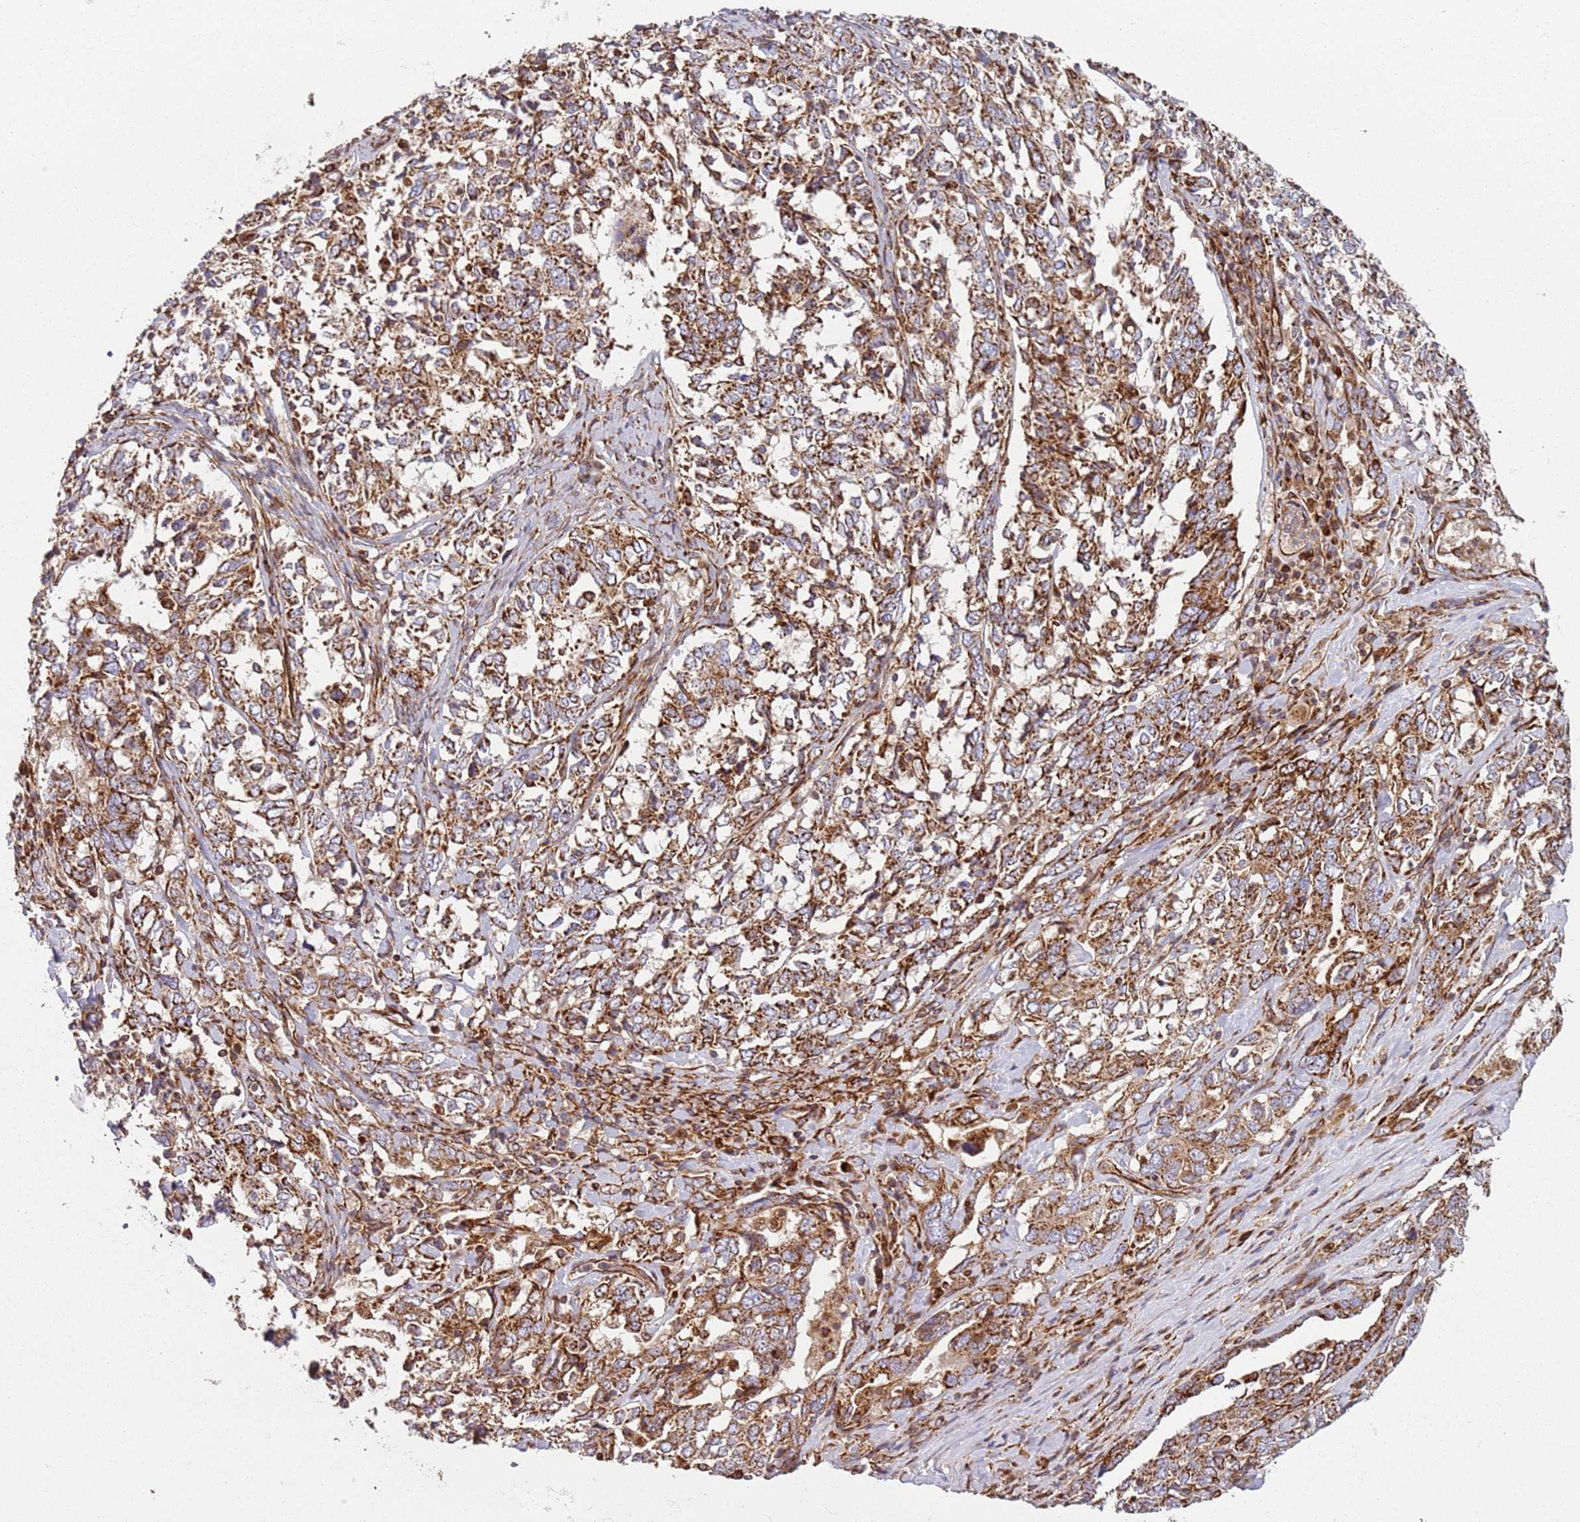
{"staining": {"intensity": "moderate", "quantity": ">75%", "location": "cytoplasmic/membranous"}, "tissue": "ovarian cancer", "cell_type": "Tumor cells", "image_type": "cancer", "snomed": [{"axis": "morphology", "description": "Carcinoma, endometroid"}, {"axis": "topography", "description": "Ovary"}], "caption": "Human endometroid carcinoma (ovarian) stained with a brown dye reveals moderate cytoplasmic/membranous positive staining in approximately >75% of tumor cells.", "gene": "SNAPIN", "patient": {"sex": "female", "age": 62}}